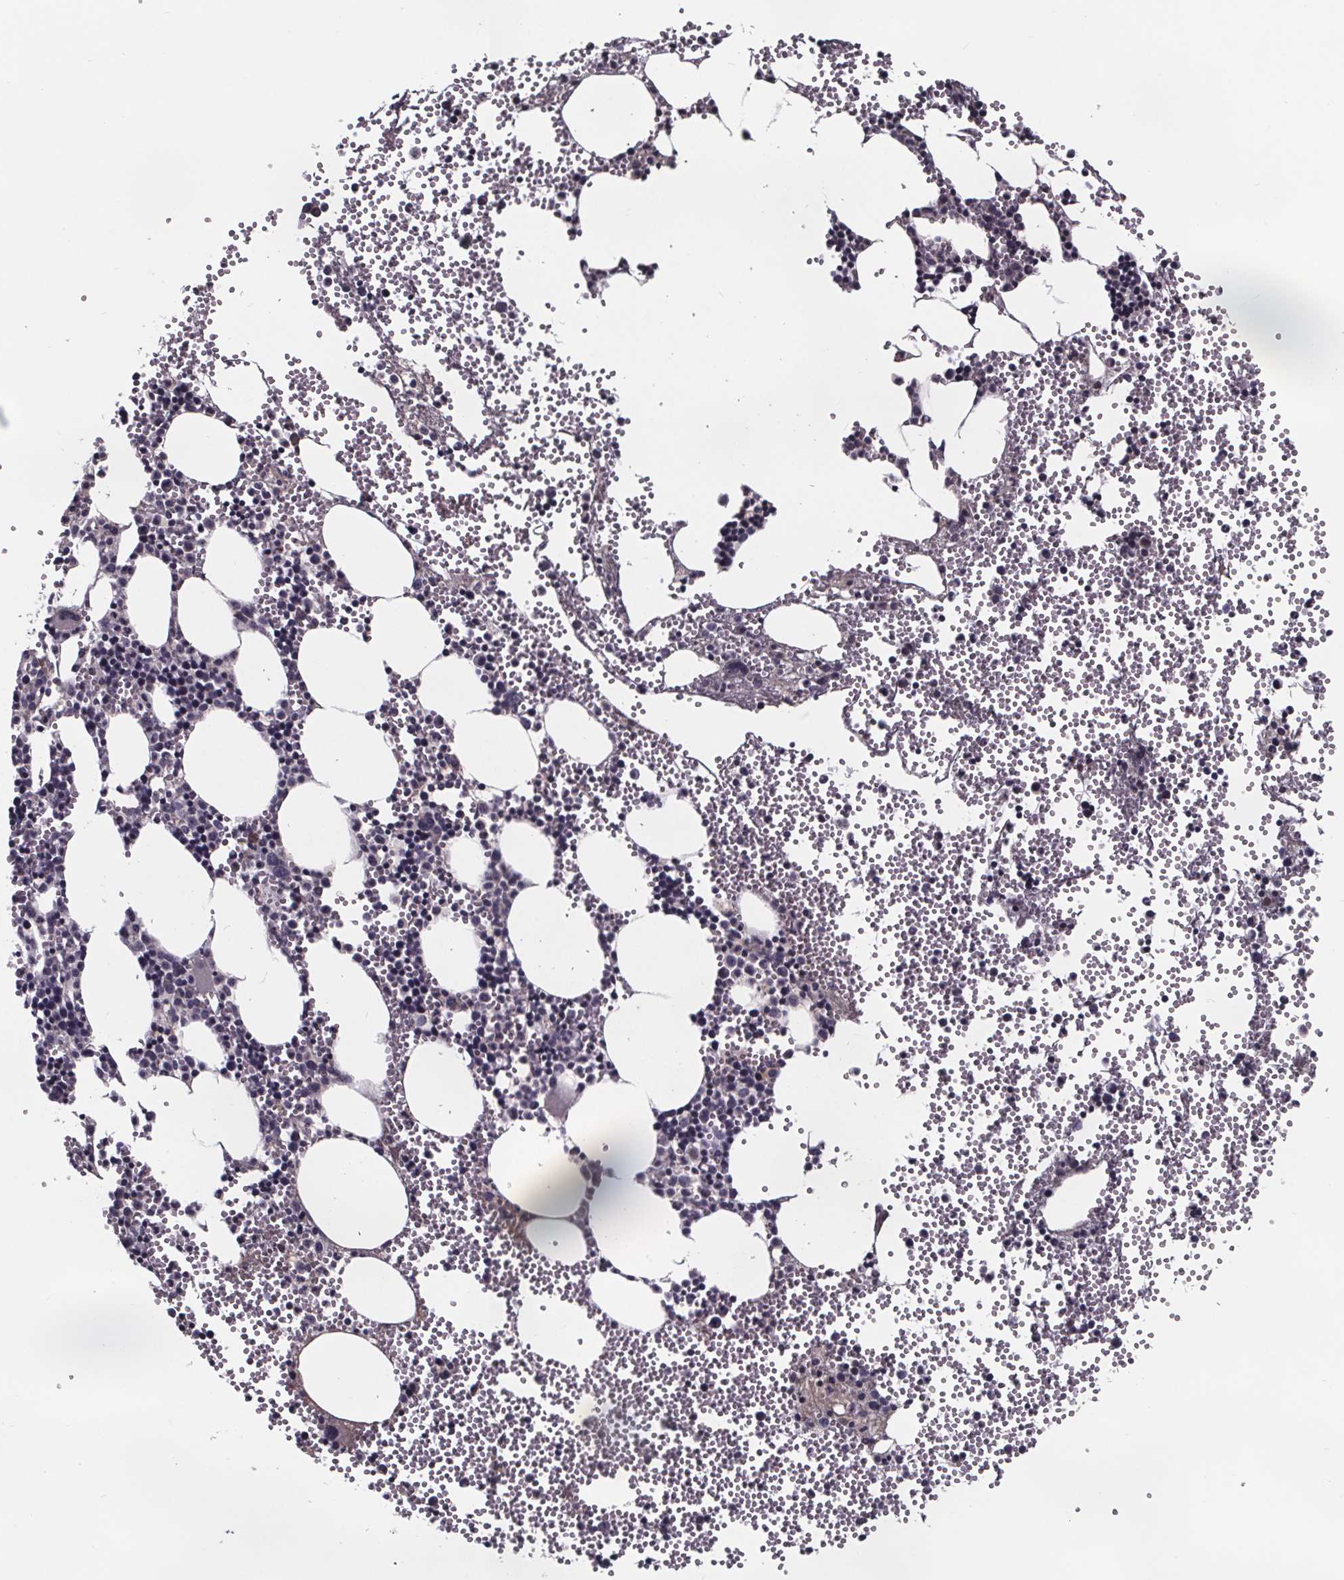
{"staining": {"intensity": "negative", "quantity": "none", "location": "none"}, "tissue": "bone marrow", "cell_type": "Hematopoietic cells", "image_type": "normal", "snomed": [{"axis": "morphology", "description": "Normal tissue, NOS"}, {"axis": "topography", "description": "Bone marrow"}], "caption": "Immunohistochemistry (IHC) image of unremarkable bone marrow stained for a protein (brown), which demonstrates no staining in hematopoietic cells.", "gene": "NPHP4", "patient": {"sex": "male", "age": 89}}